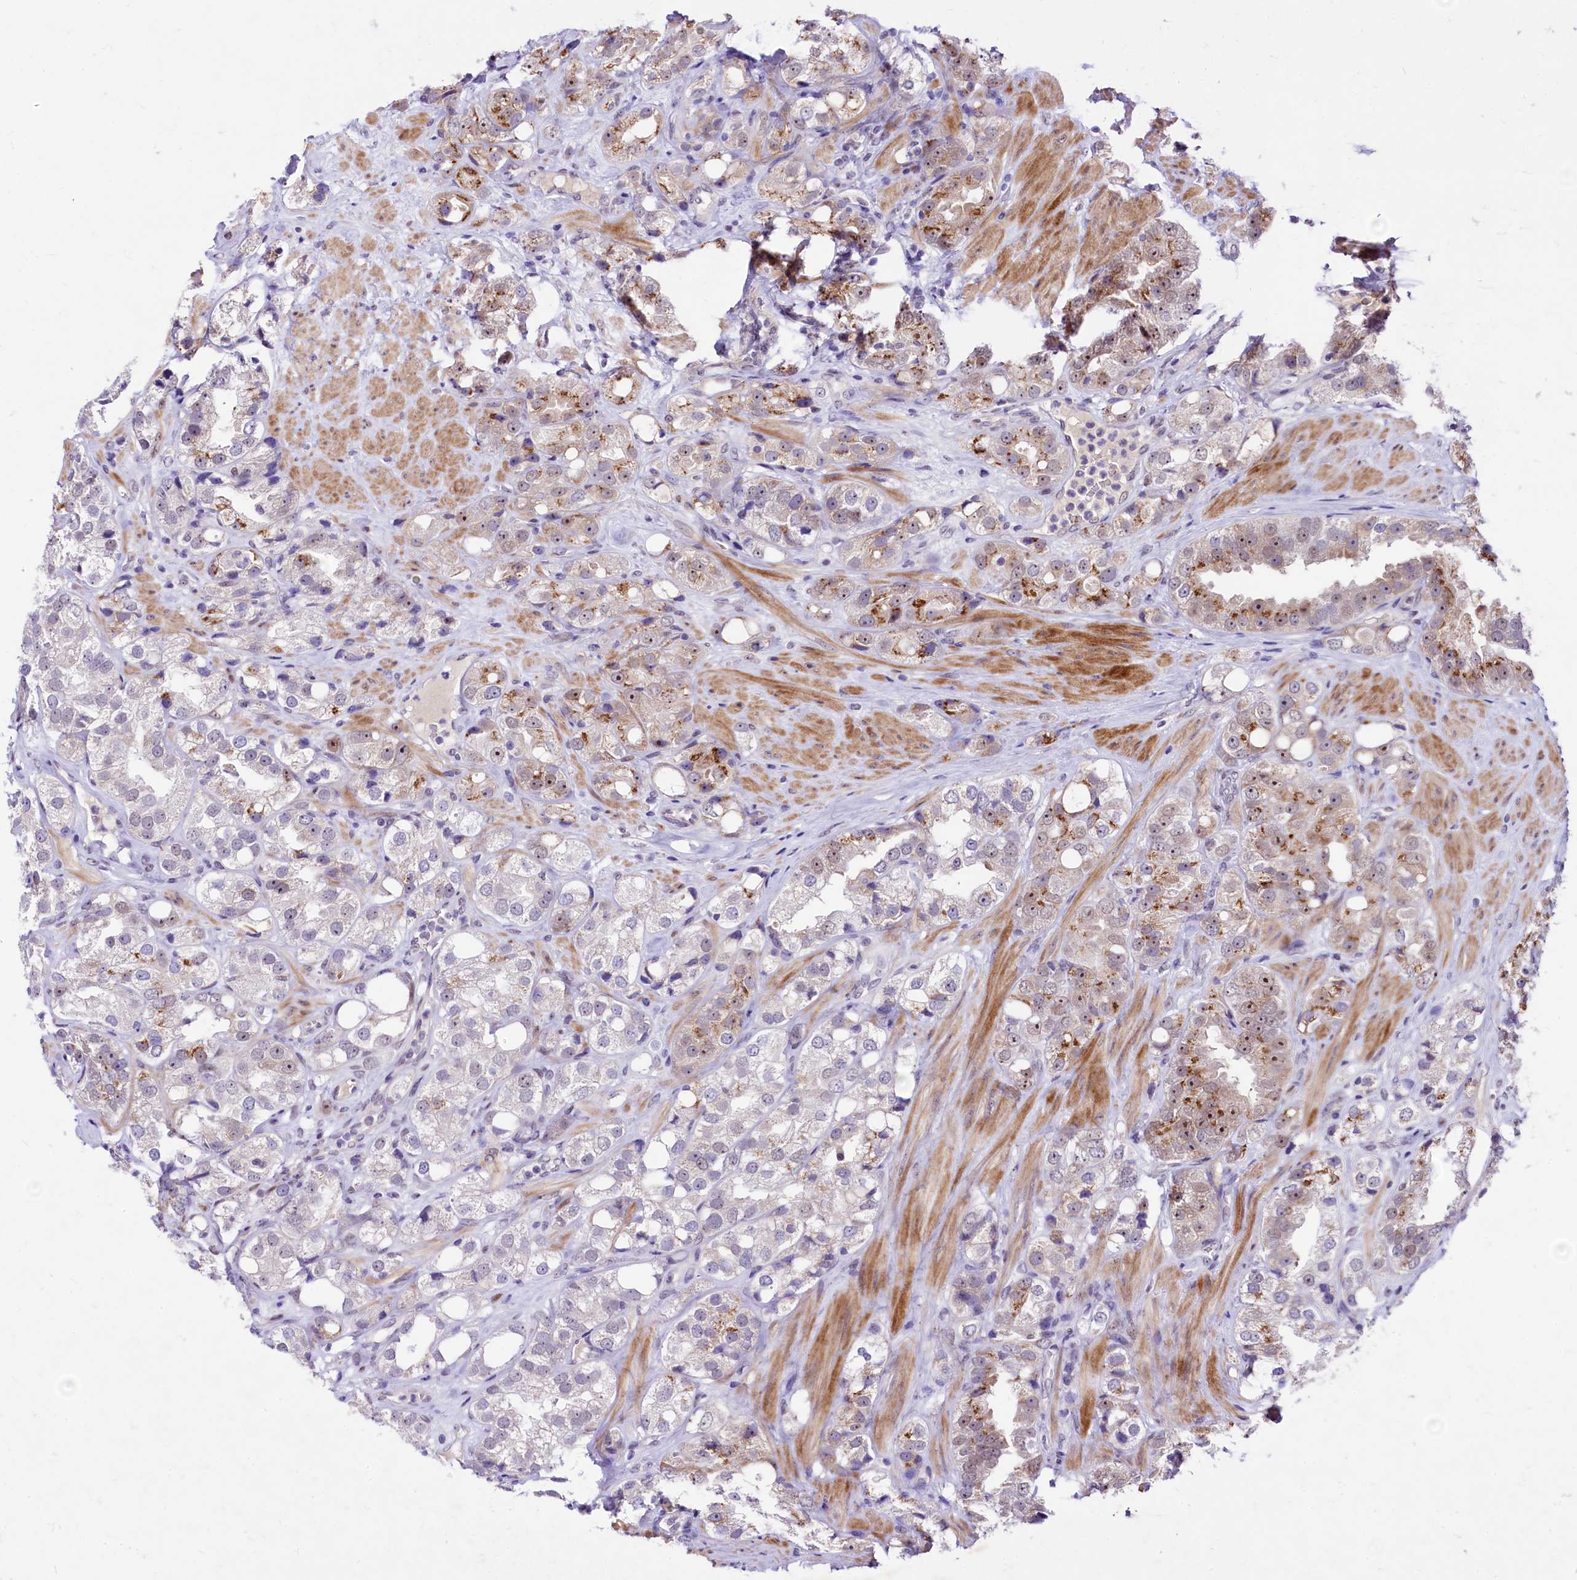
{"staining": {"intensity": "moderate", "quantity": "25%-75%", "location": "cytoplasmic/membranous,nuclear"}, "tissue": "prostate cancer", "cell_type": "Tumor cells", "image_type": "cancer", "snomed": [{"axis": "morphology", "description": "Adenocarcinoma, NOS"}, {"axis": "topography", "description": "Prostate"}], "caption": "DAB (3,3'-diaminobenzidine) immunohistochemical staining of human adenocarcinoma (prostate) displays moderate cytoplasmic/membranous and nuclear protein positivity in approximately 25%-75% of tumor cells.", "gene": "LEUTX", "patient": {"sex": "male", "age": 79}}